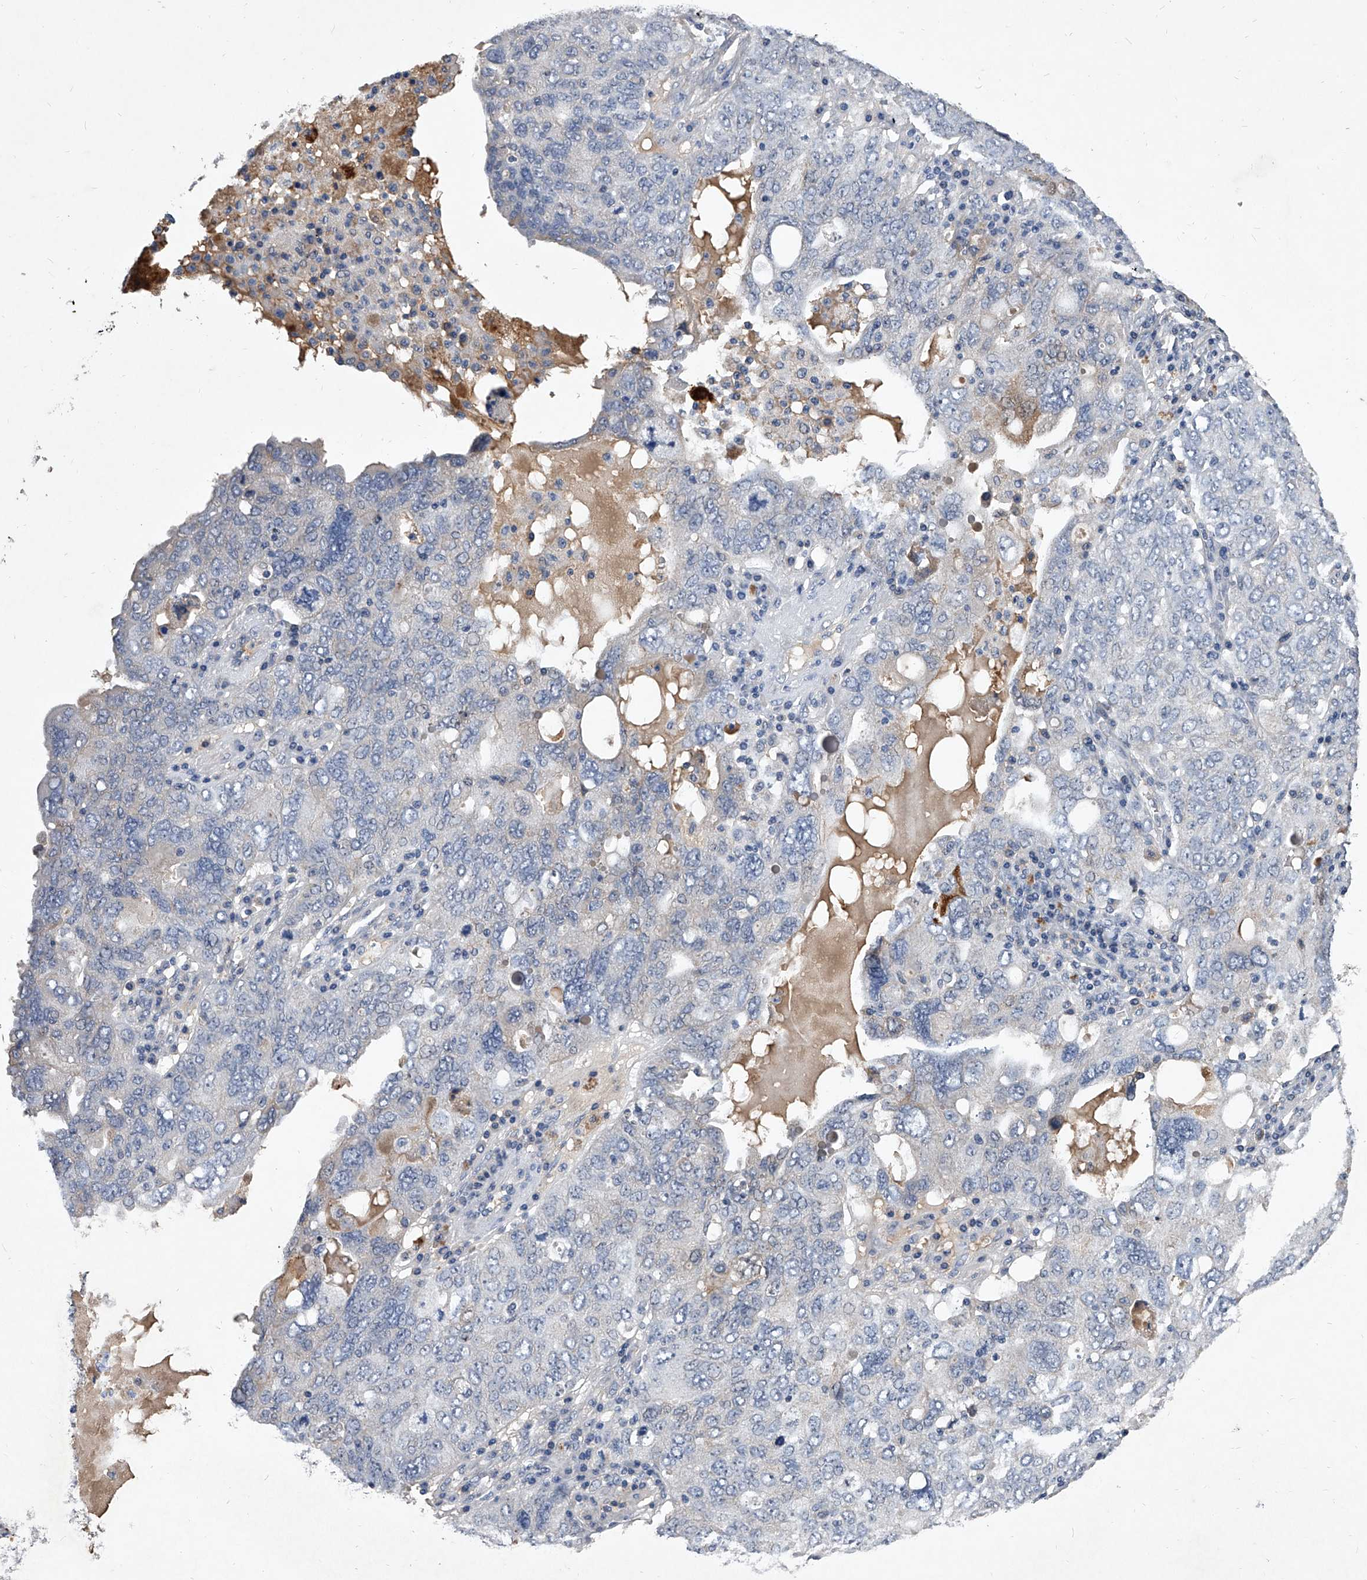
{"staining": {"intensity": "negative", "quantity": "none", "location": "none"}, "tissue": "ovarian cancer", "cell_type": "Tumor cells", "image_type": "cancer", "snomed": [{"axis": "morphology", "description": "Carcinoma, endometroid"}, {"axis": "topography", "description": "Ovary"}], "caption": "Immunohistochemical staining of human endometroid carcinoma (ovarian) exhibits no significant positivity in tumor cells.", "gene": "C5", "patient": {"sex": "female", "age": 62}}